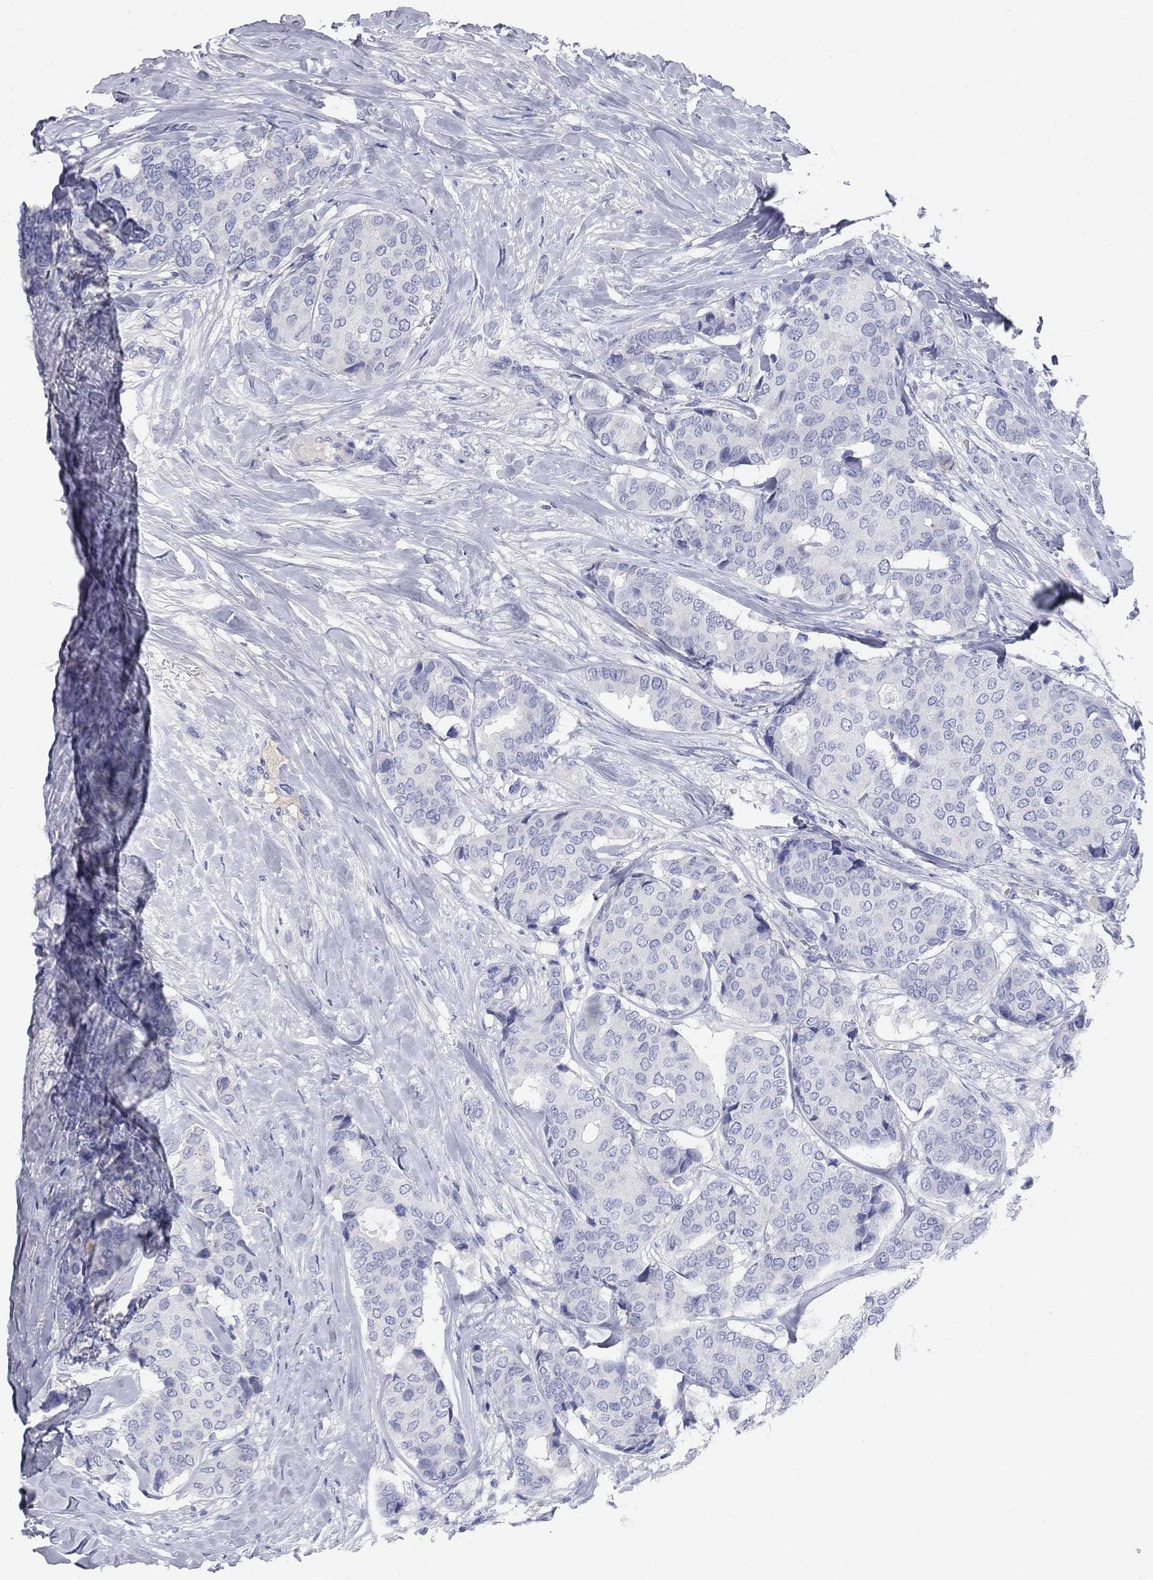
{"staining": {"intensity": "negative", "quantity": "none", "location": "none"}, "tissue": "breast cancer", "cell_type": "Tumor cells", "image_type": "cancer", "snomed": [{"axis": "morphology", "description": "Duct carcinoma"}, {"axis": "topography", "description": "Breast"}], "caption": "DAB immunohistochemical staining of breast cancer demonstrates no significant staining in tumor cells.", "gene": "AOX1", "patient": {"sex": "female", "age": 75}}